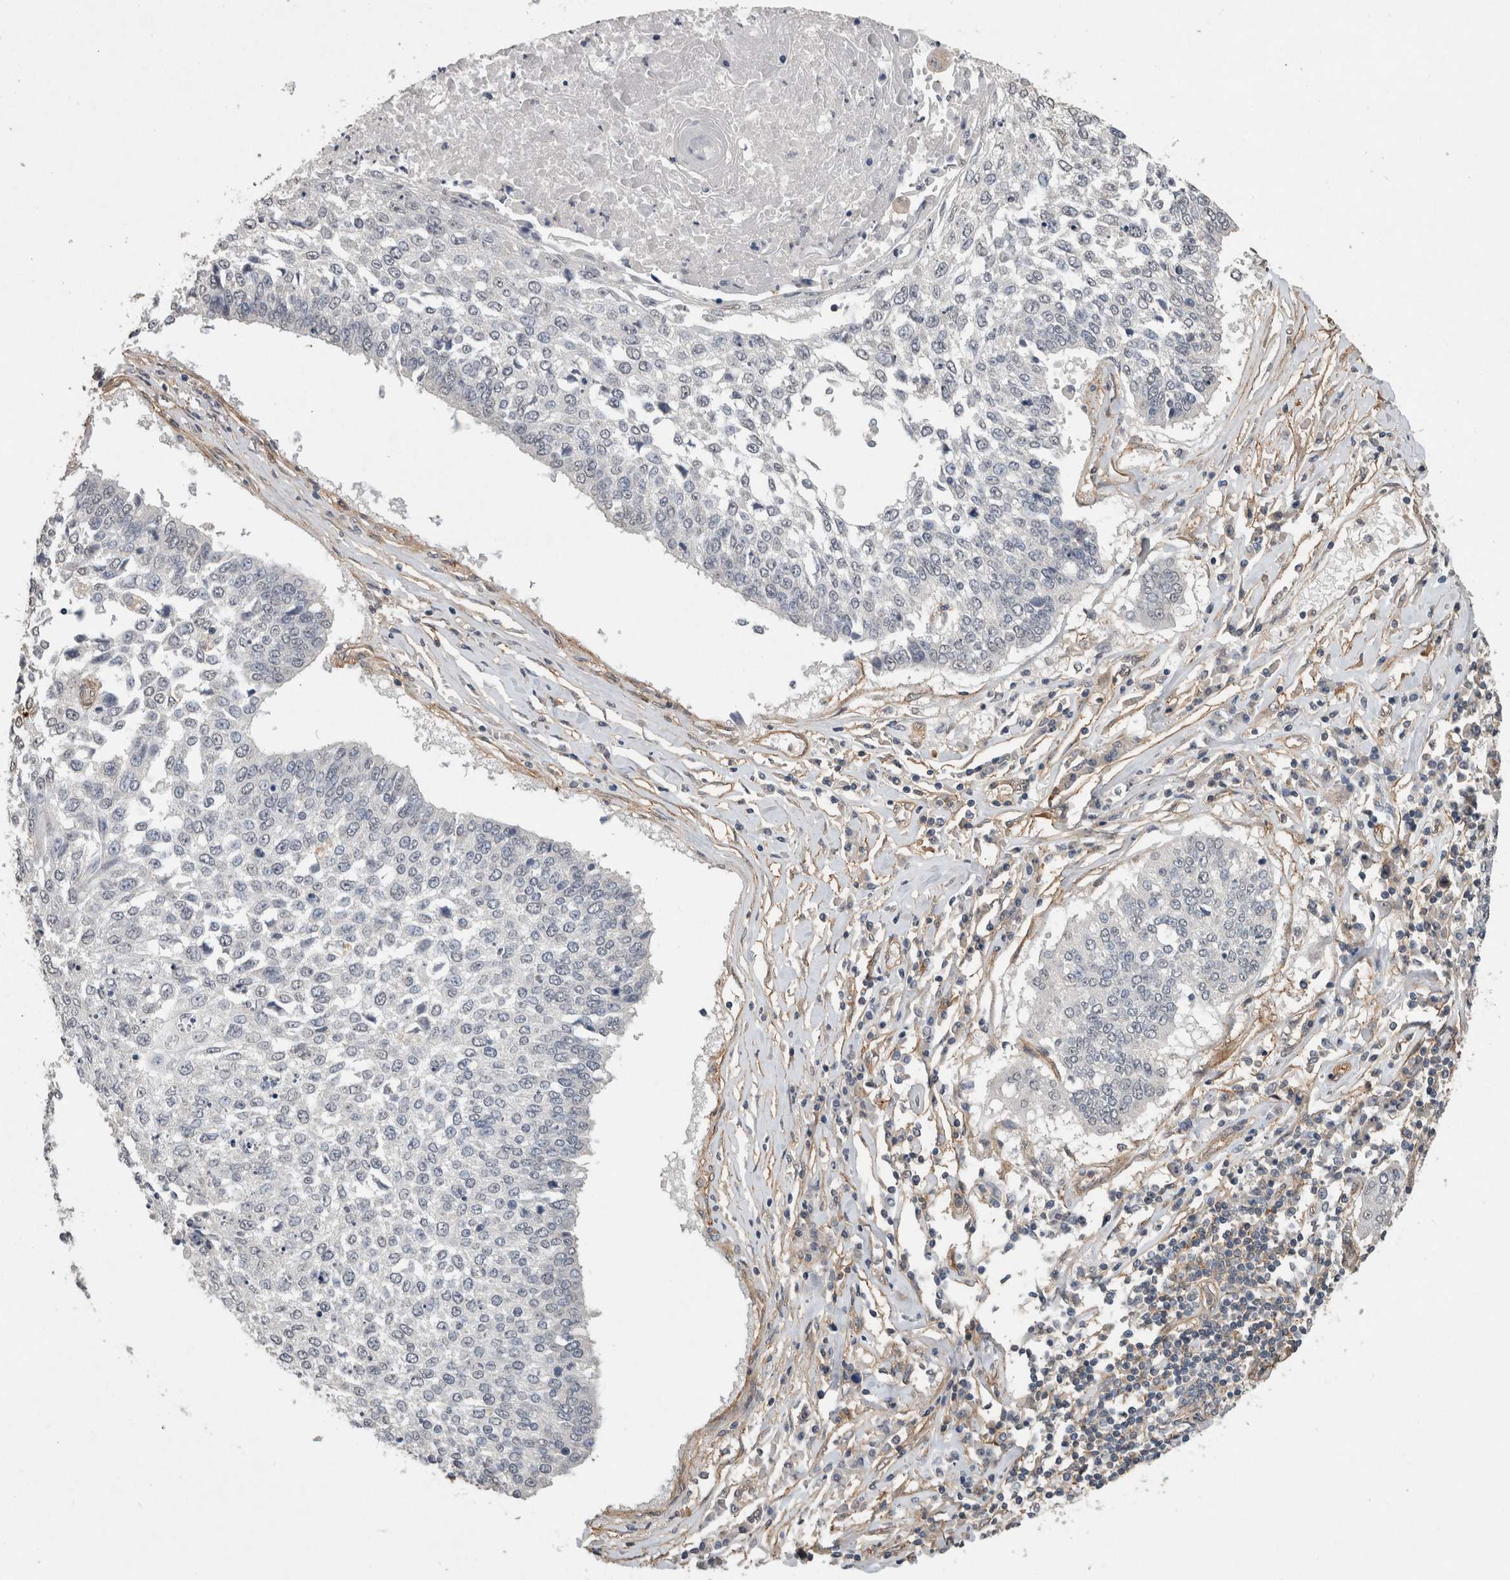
{"staining": {"intensity": "negative", "quantity": "none", "location": "none"}, "tissue": "lung cancer", "cell_type": "Tumor cells", "image_type": "cancer", "snomed": [{"axis": "morphology", "description": "Normal tissue, NOS"}, {"axis": "morphology", "description": "Squamous cell carcinoma, NOS"}, {"axis": "topography", "description": "Cartilage tissue"}, {"axis": "topography", "description": "Bronchus"}, {"axis": "topography", "description": "Lung"}, {"axis": "topography", "description": "Peripheral nerve tissue"}], "caption": "Tumor cells are negative for protein expression in human lung cancer.", "gene": "RECK", "patient": {"sex": "female", "age": 49}}